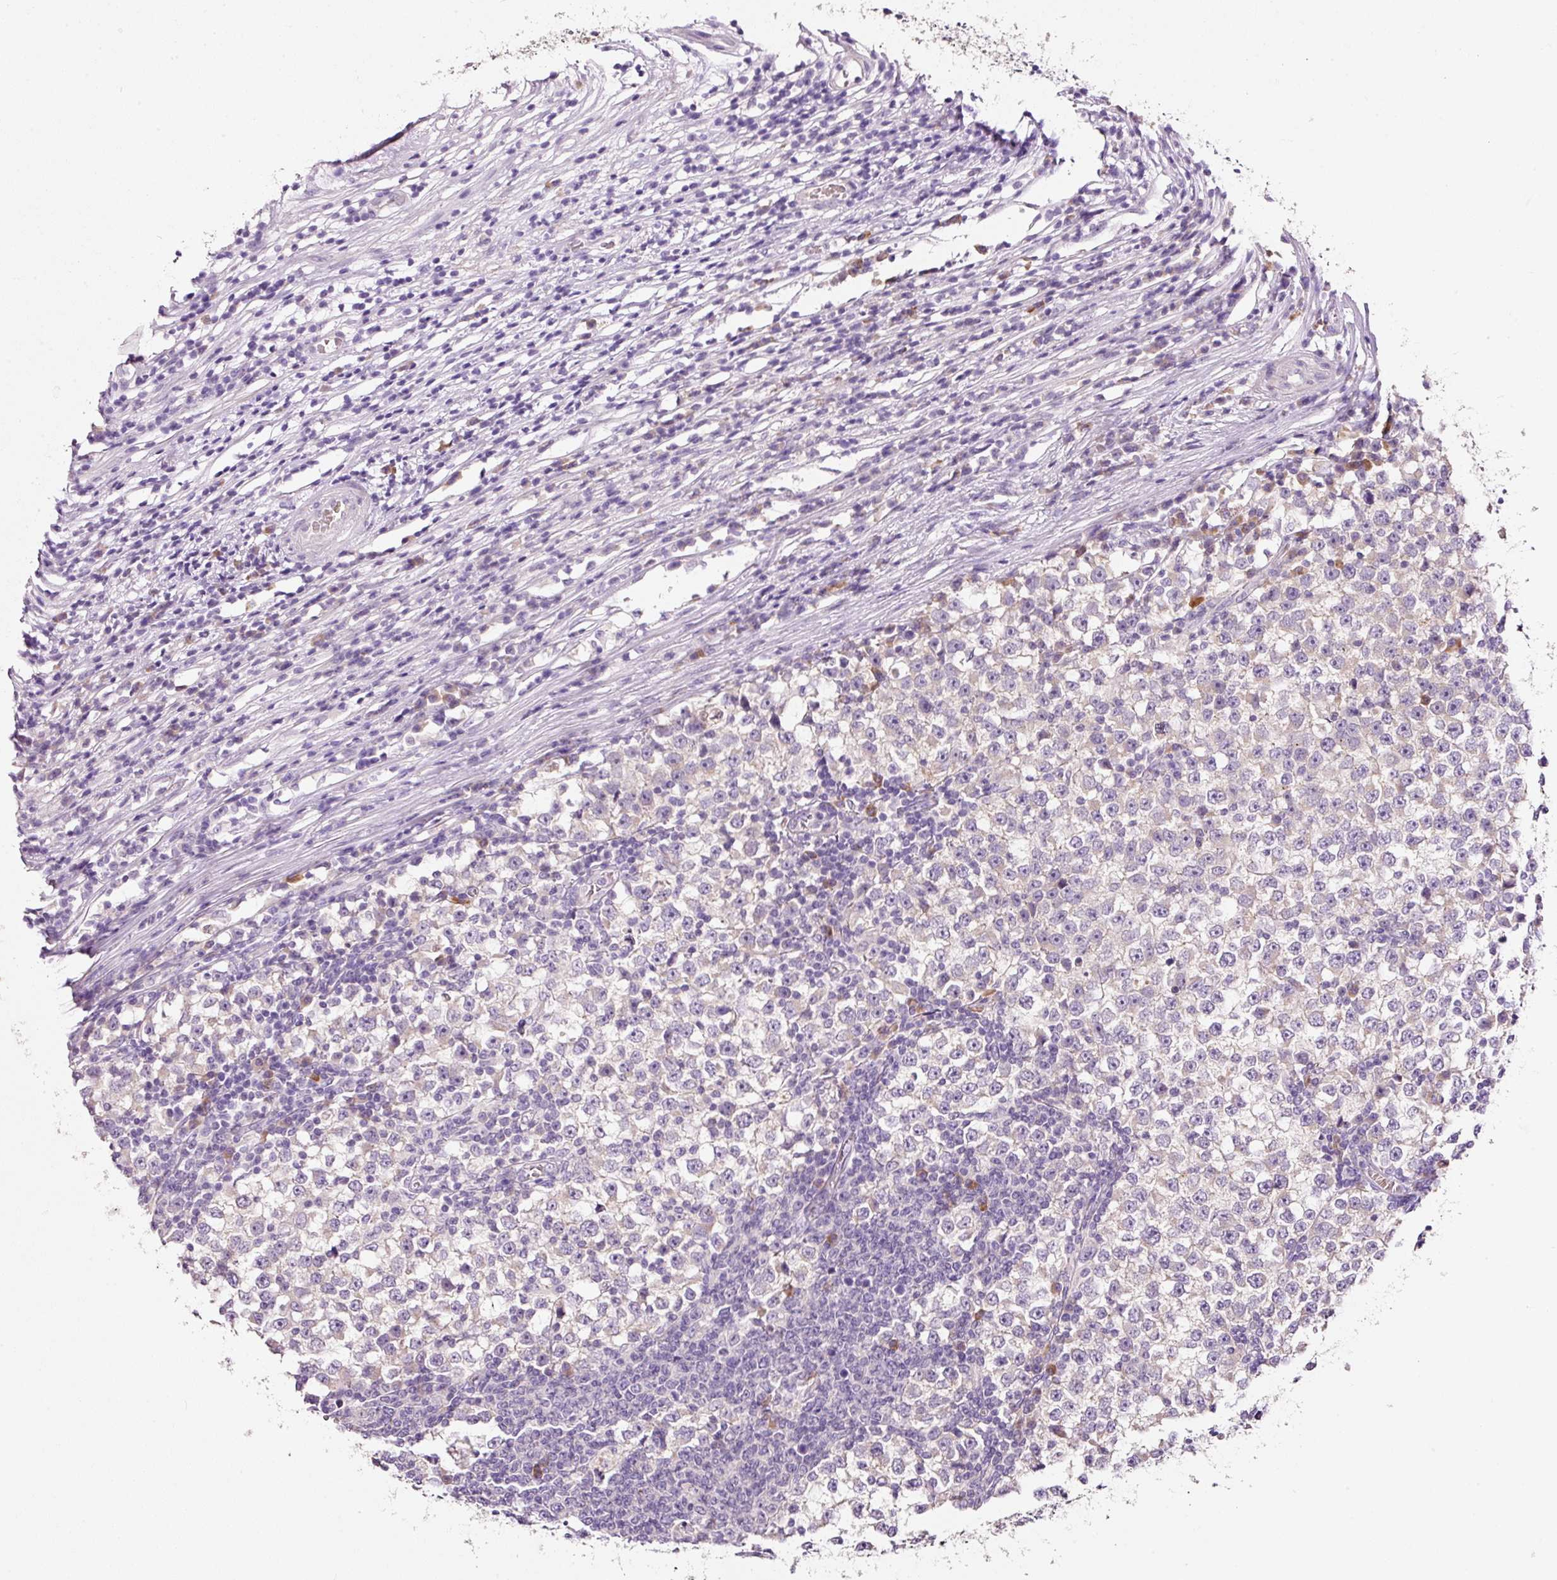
{"staining": {"intensity": "negative", "quantity": "none", "location": "none"}, "tissue": "testis cancer", "cell_type": "Tumor cells", "image_type": "cancer", "snomed": [{"axis": "morphology", "description": "Seminoma, NOS"}, {"axis": "topography", "description": "Testis"}], "caption": "There is no significant staining in tumor cells of testis cancer.", "gene": "TENT5C", "patient": {"sex": "male", "age": 65}}